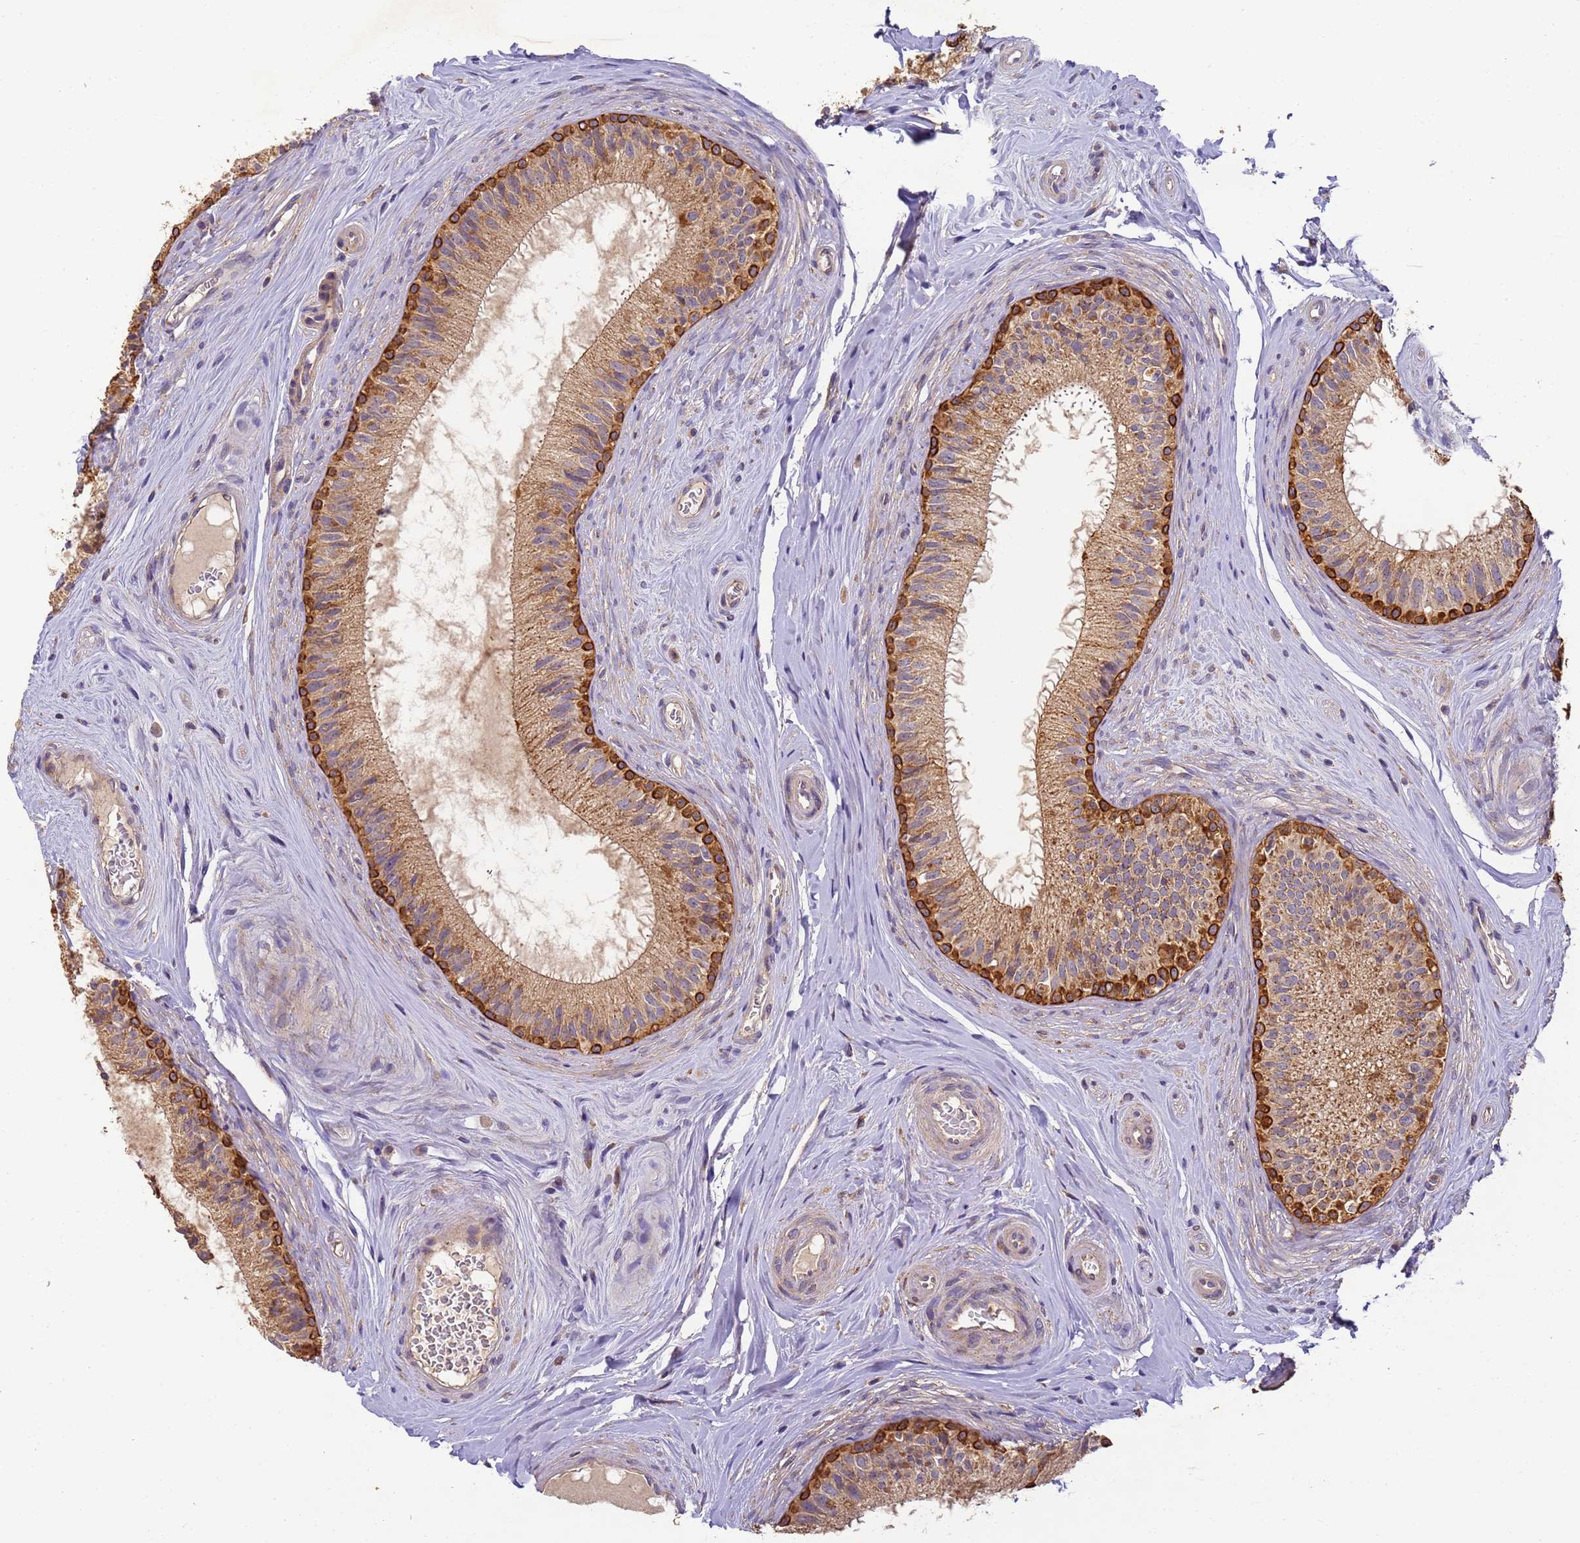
{"staining": {"intensity": "strong", "quantity": ">75%", "location": "cytoplasmic/membranous"}, "tissue": "epididymis", "cell_type": "Glandular cells", "image_type": "normal", "snomed": [{"axis": "morphology", "description": "Normal tissue, NOS"}, {"axis": "topography", "description": "Epididymis"}], "caption": "Immunohistochemistry image of benign human epididymis stained for a protein (brown), which displays high levels of strong cytoplasmic/membranous positivity in approximately >75% of glandular cells.", "gene": "TIGAR", "patient": {"sex": "male", "age": 33}}